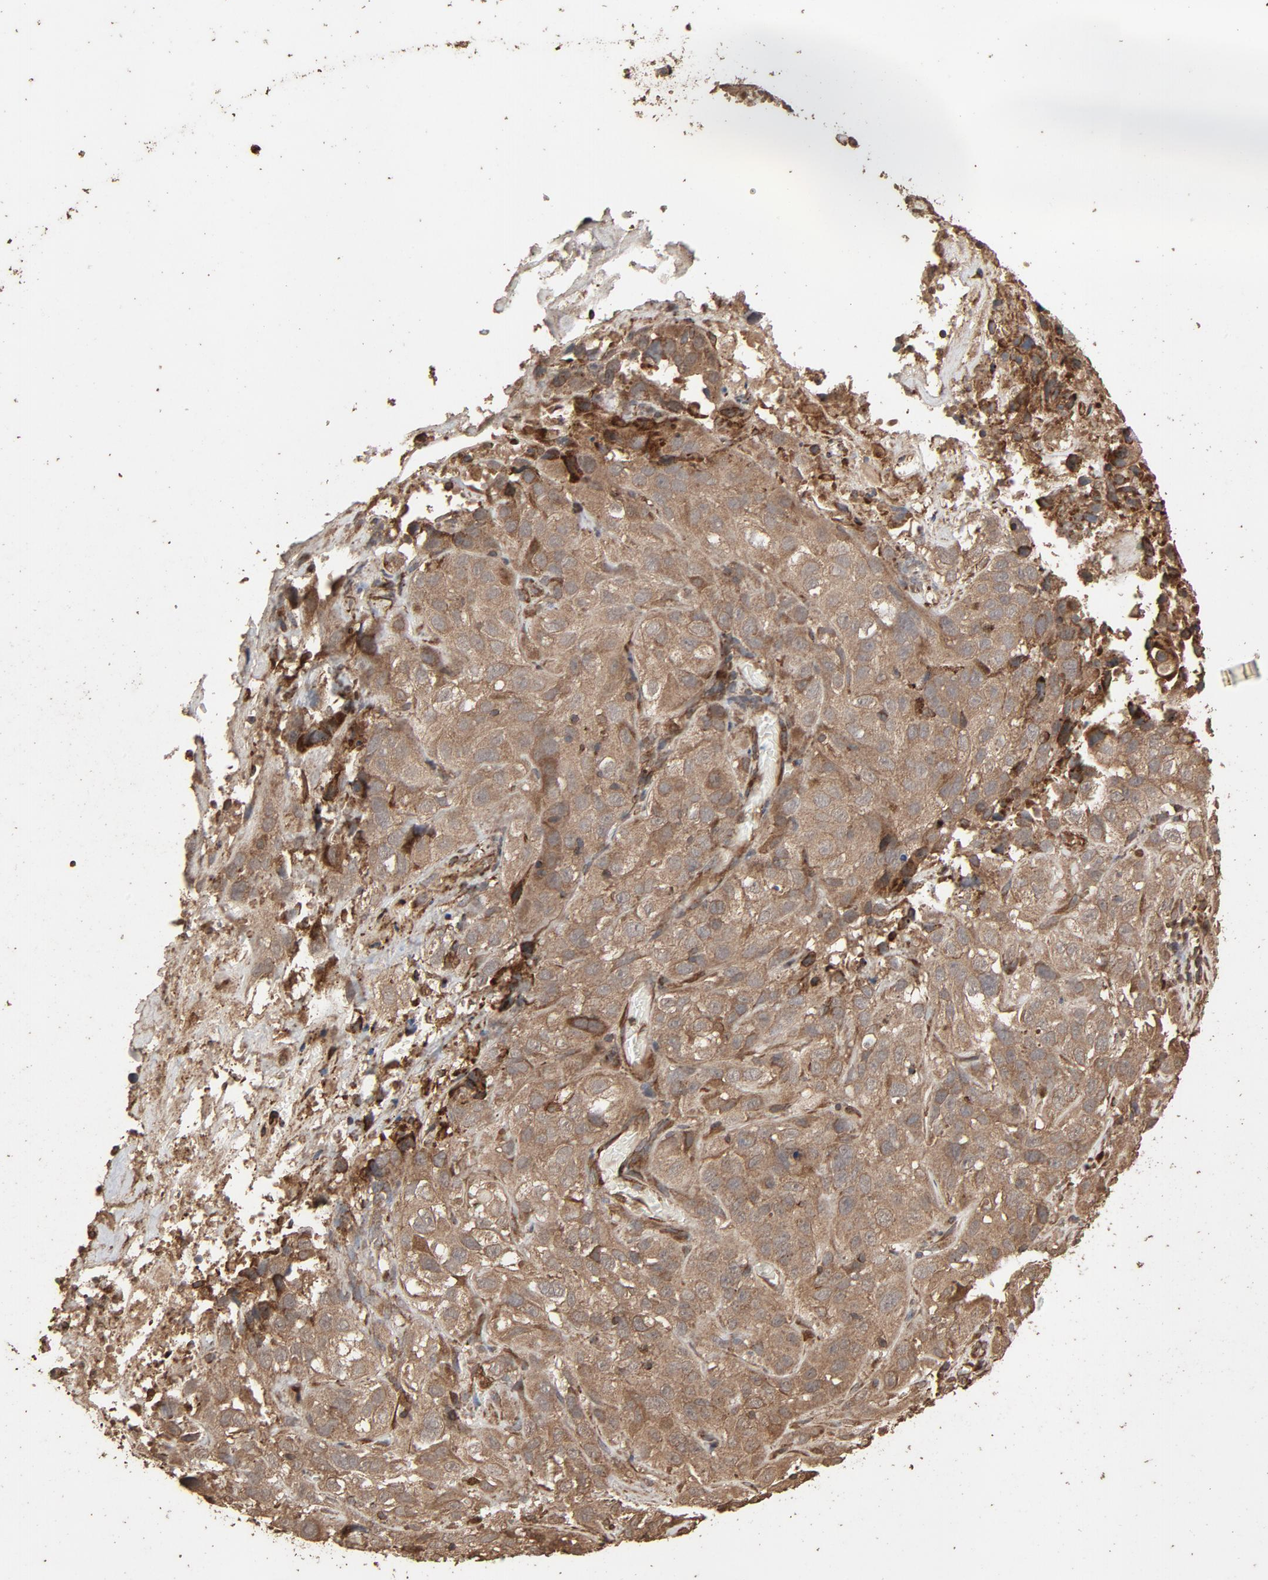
{"staining": {"intensity": "moderate", "quantity": "25%-75%", "location": "cytoplasmic/membranous"}, "tissue": "cervical cancer", "cell_type": "Tumor cells", "image_type": "cancer", "snomed": [{"axis": "morphology", "description": "Squamous cell carcinoma, NOS"}, {"axis": "topography", "description": "Cervix"}], "caption": "Immunohistochemistry histopathology image of cervical squamous cell carcinoma stained for a protein (brown), which displays medium levels of moderate cytoplasmic/membranous expression in approximately 25%-75% of tumor cells.", "gene": "RPS6KA6", "patient": {"sex": "female", "age": 32}}